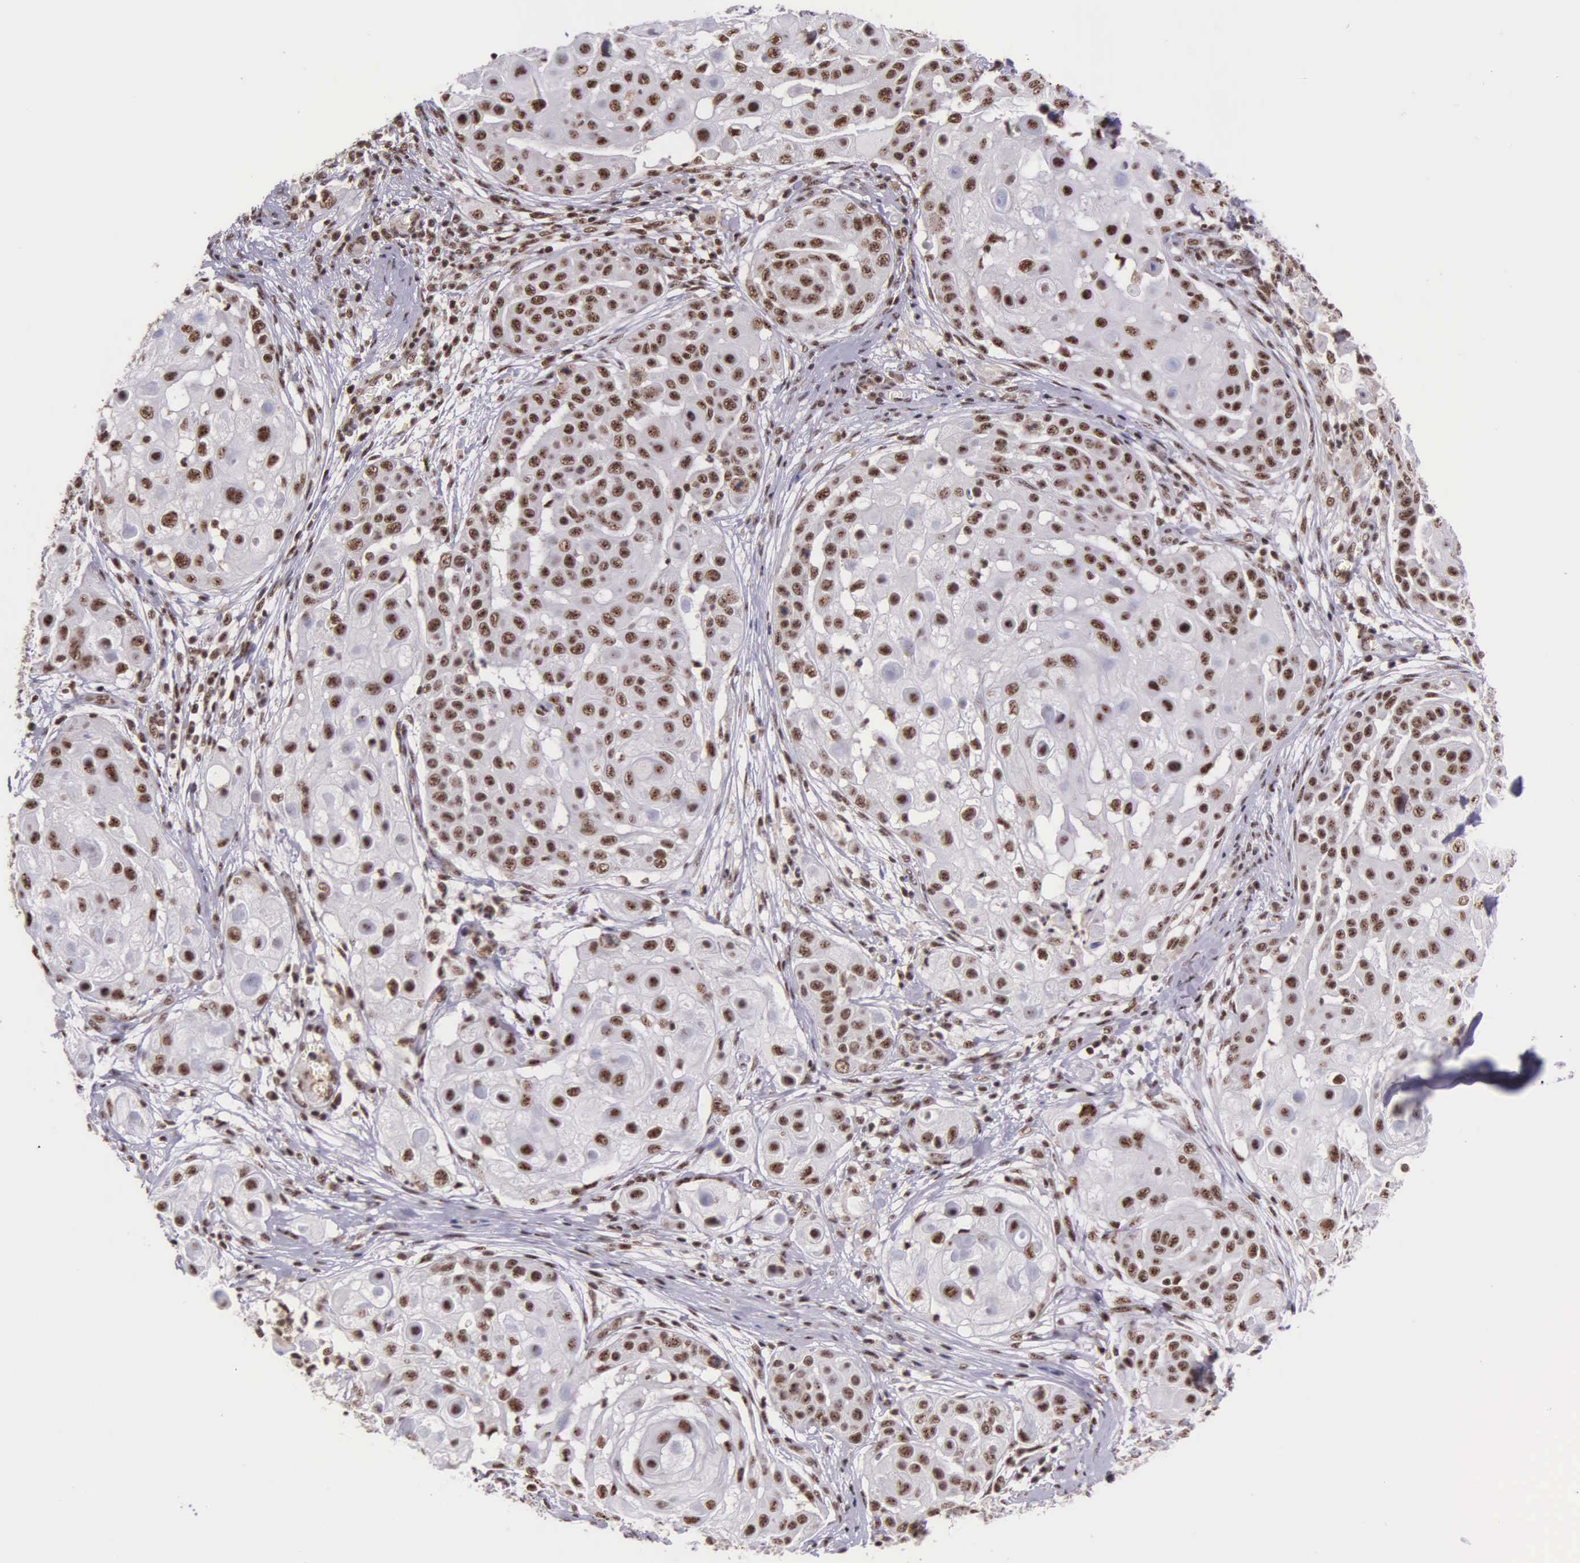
{"staining": {"intensity": "moderate", "quantity": ">75%", "location": "nuclear"}, "tissue": "skin cancer", "cell_type": "Tumor cells", "image_type": "cancer", "snomed": [{"axis": "morphology", "description": "Squamous cell carcinoma, NOS"}, {"axis": "topography", "description": "Skin"}], "caption": "The histopathology image demonstrates staining of skin squamous cell carcinoma, revealing moderate nuclear protein positivity (brown color) within tumor cells.", "gene": "FAM47A", "patient": {"sex": "female", "age": 57}}